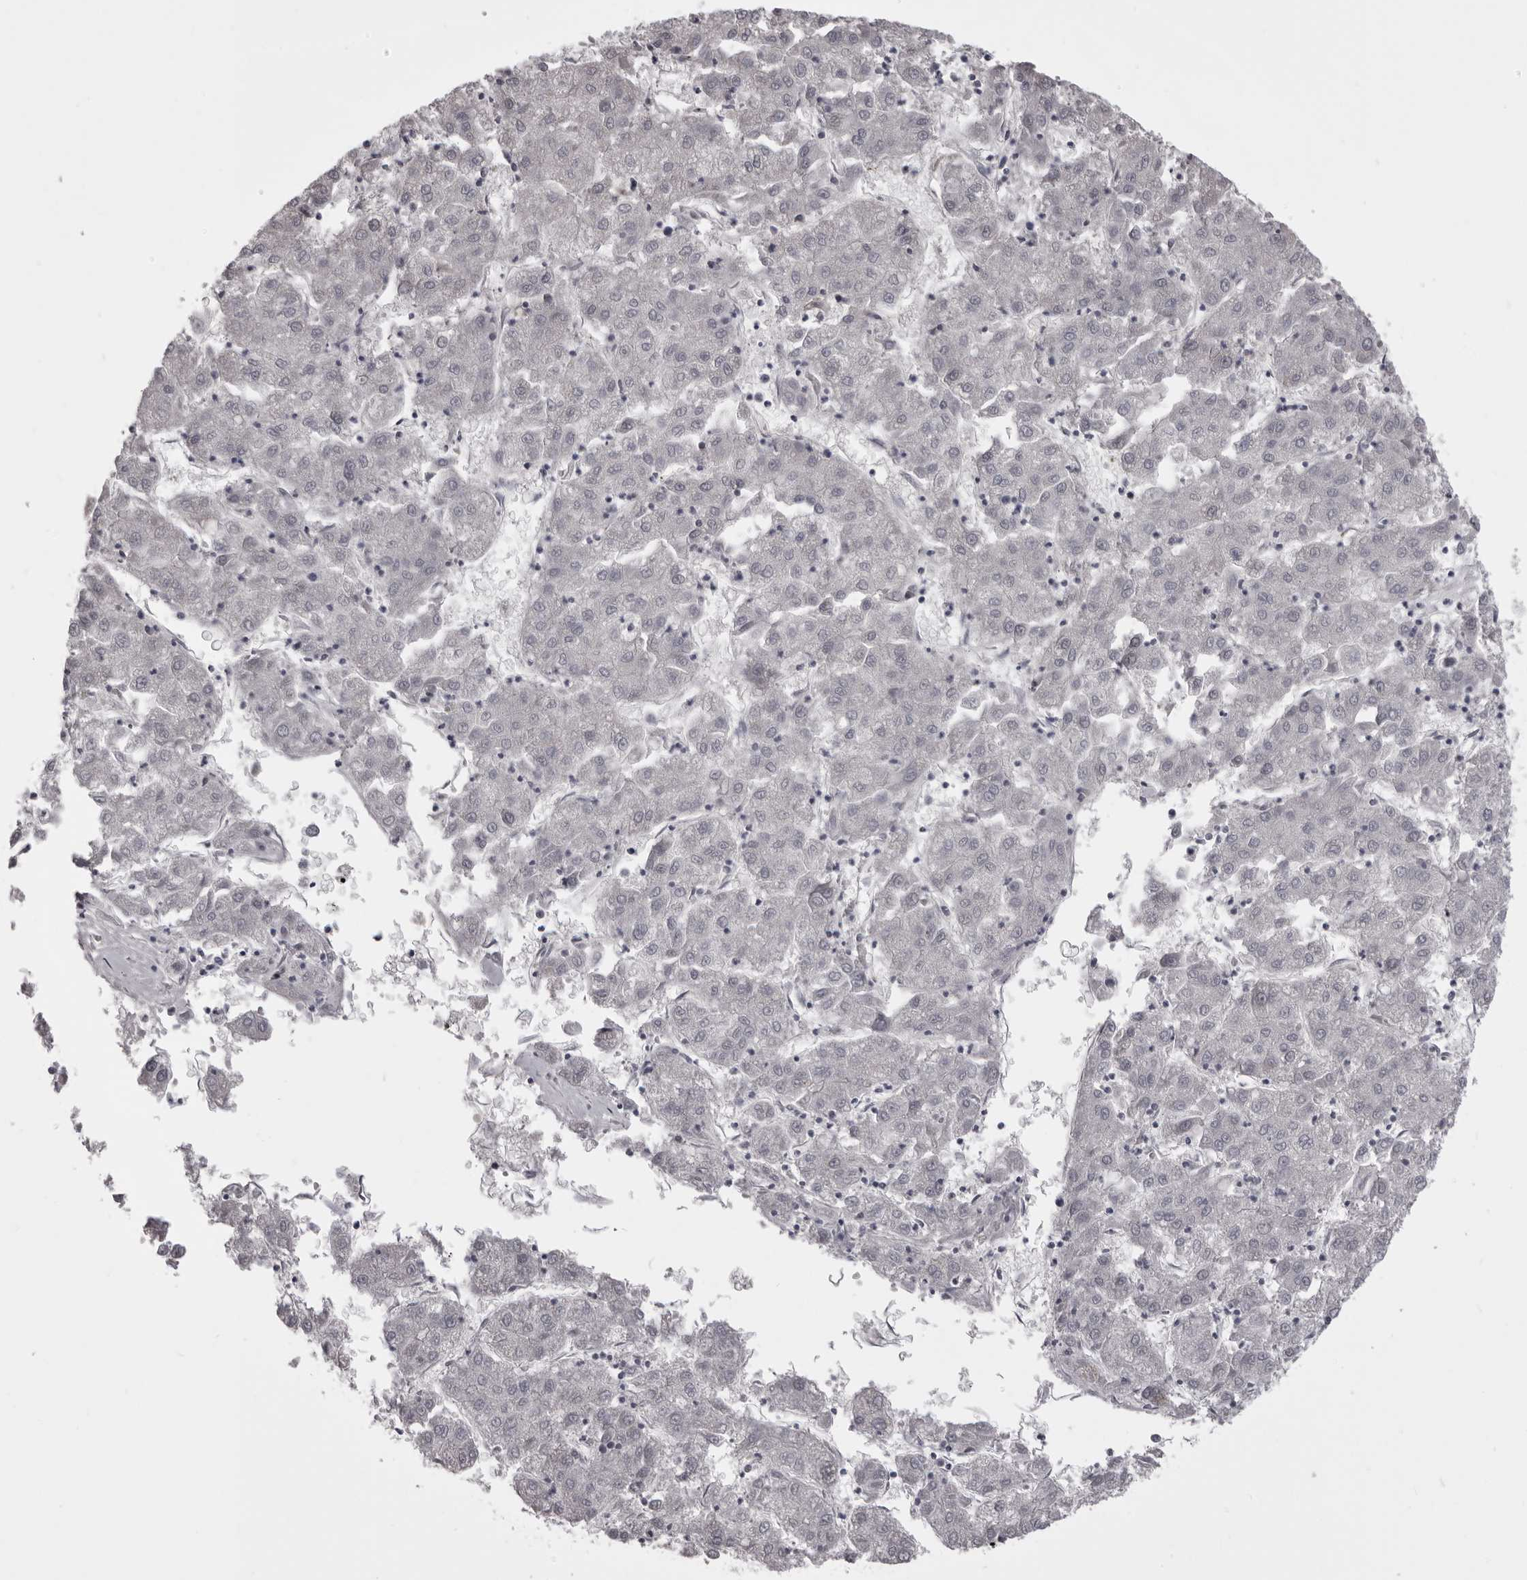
{"staining": {"intensity": "negative", "quantity": "none", "location": "none"}, "tissue": "liver cancer", "cell_type": "Tumor cells", "image_type": "cancer", "snomed": [{"axis": "morphology", "description": "Carcinoma, Hepatocellular, NOS"}, {"axis": "topography", "description": "Liver"}], "caption": "A photomicrograph of human liver cancer is negative for staining in tumor cells. Nuclei are stained in blue.", "gene": "NCEH1", "patient": {"sex": "male", "age": 72}}